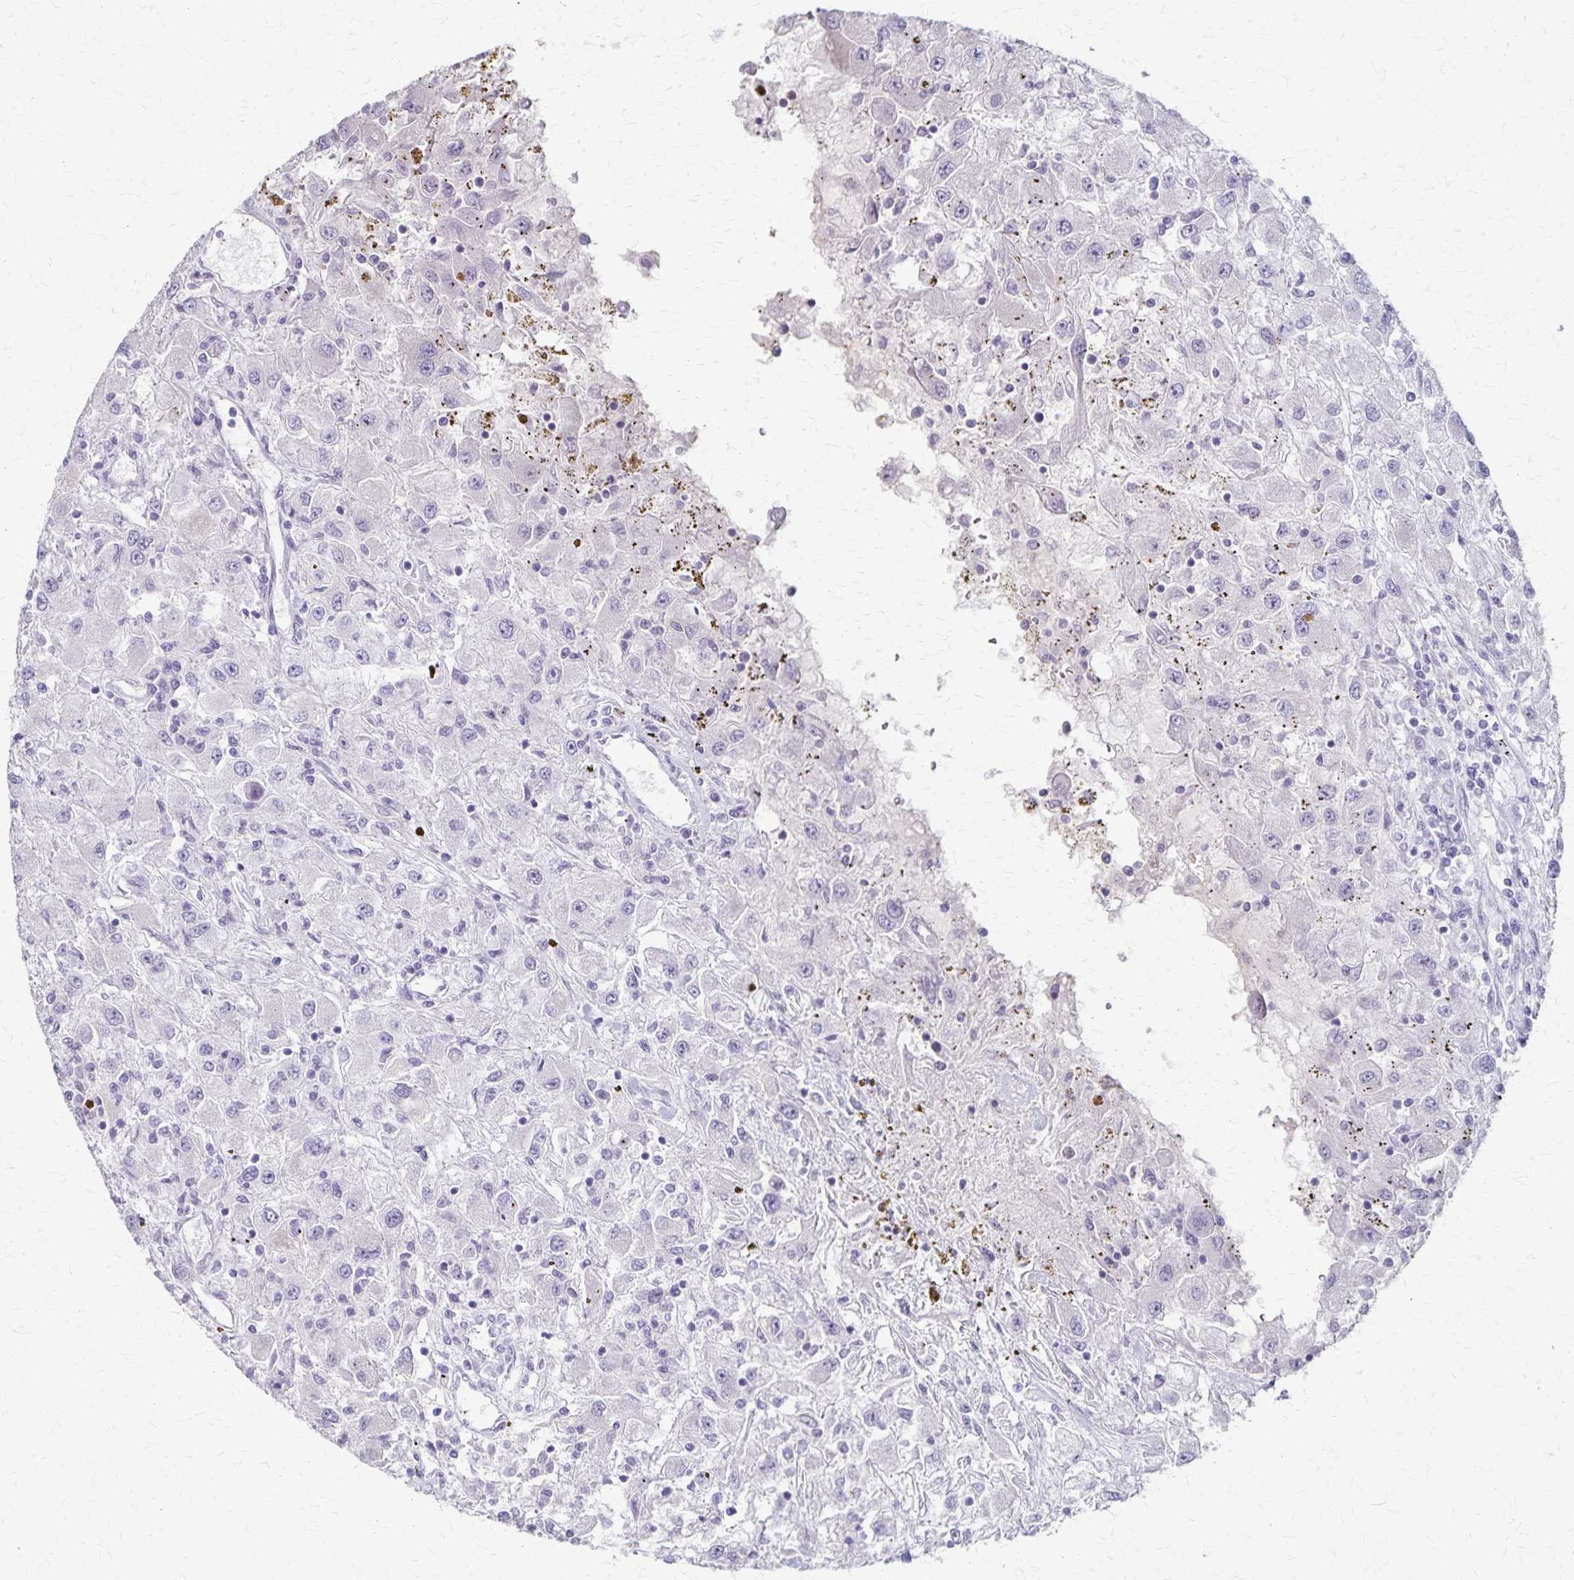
{"staining": {"intensity": "negative", "quantity": "none", "location": "none"}, "tissue": "renal cancer", "cell_type": "Tumor cells", "image_type": "cancer", "snomed": [{"axis": "morphology", "description": "Adenocarcinoma, NOS"}, {"axis": "topography", "description": "Kidney"}], "caption": "IHC histopathology image of neoplastic tissue: renal cancer stained with DAB (3,3'-diaminobenzidine) shows no significant protein positivity in tumor cells. (Immunohistochemistry (ihc), brightfield microscopy, high magnification).", "gene": "RASL10B", "patient": {"sex": "female", "age": 67}}